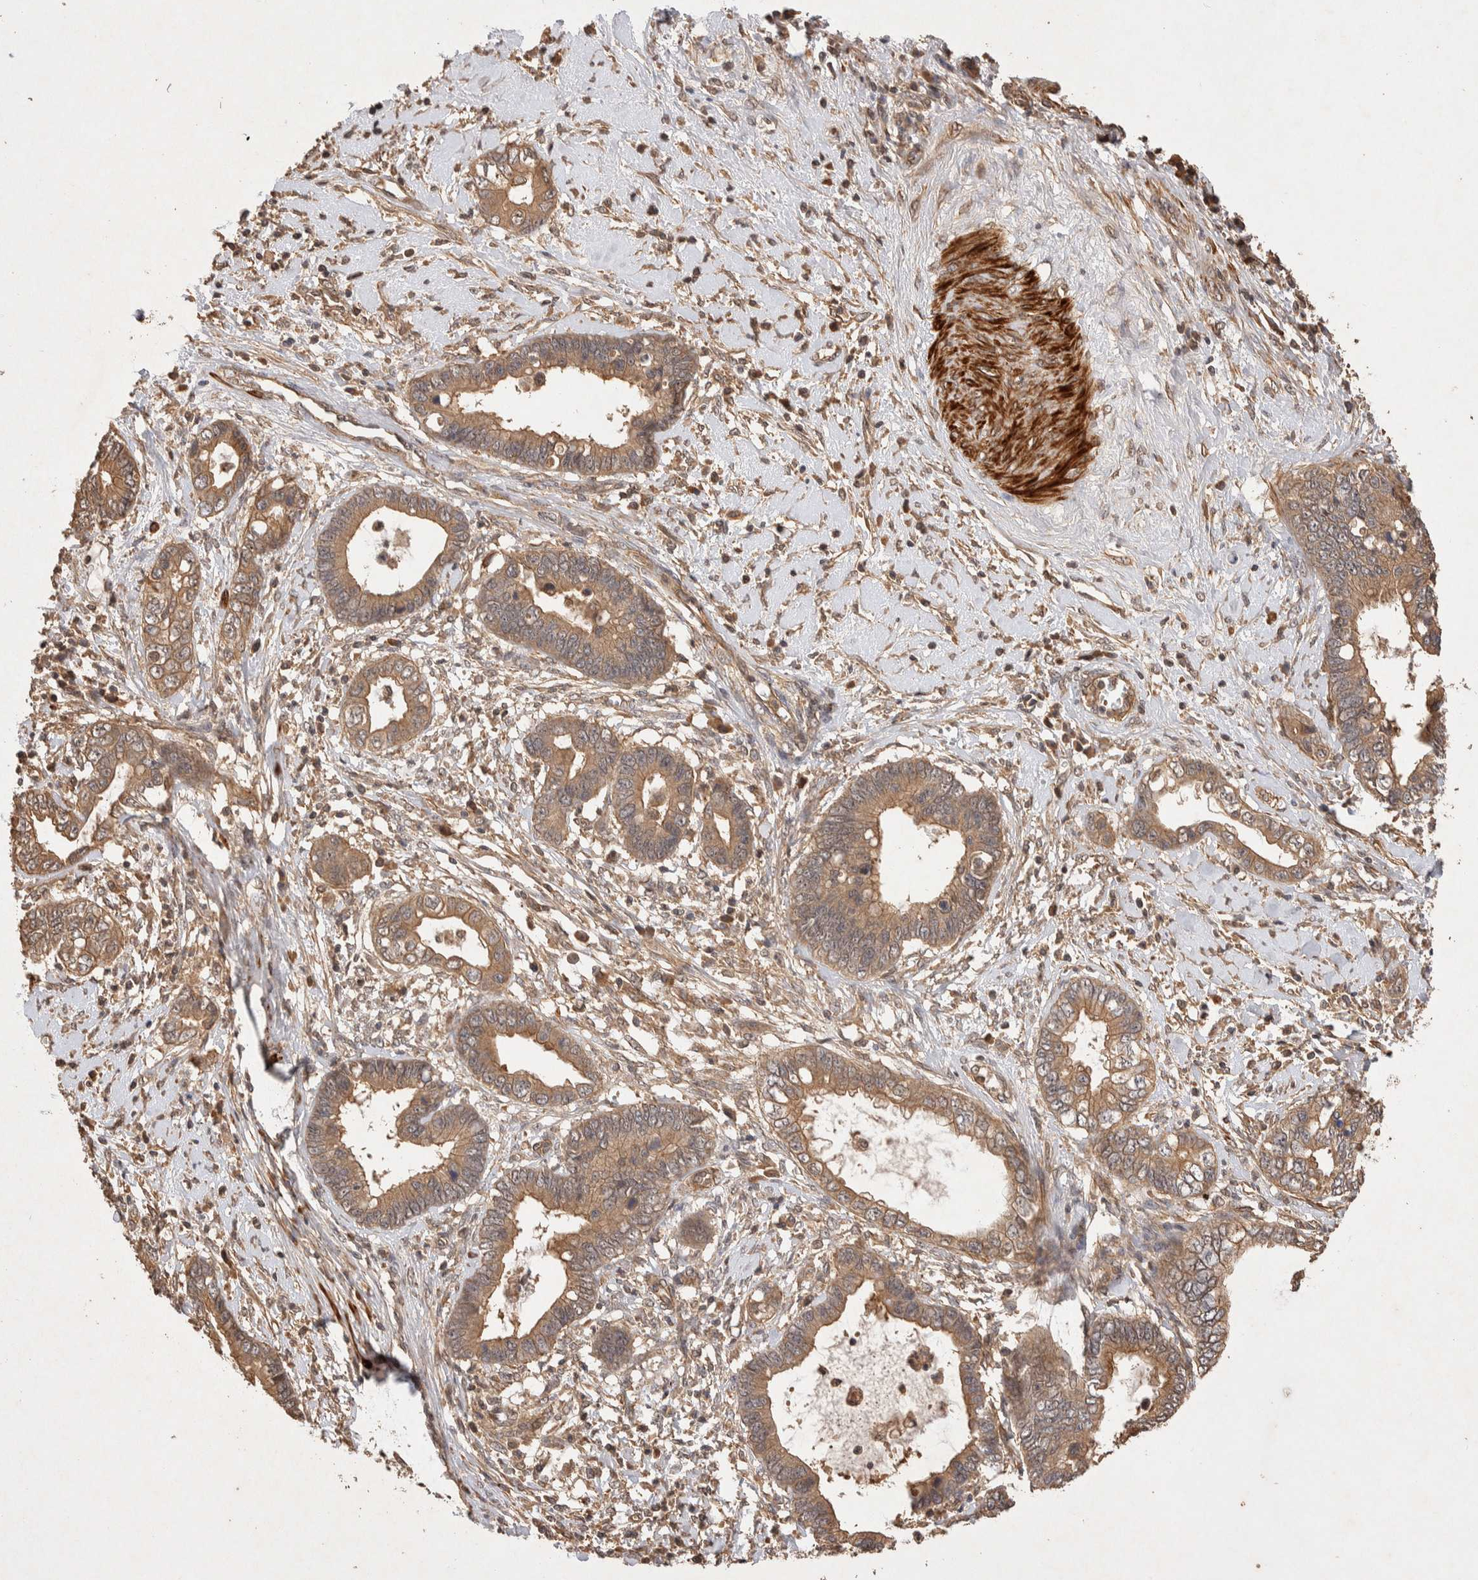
{"staining": {"intensity": "moderate", "quantity": ">75%", "location": "cytoplasmic/membranous"}, "tissue": "cervical cancer", "cell_type": "Tumor cells", "image_type": "cancer", "snomed": [{"axis": "morphology", "description": "Adenocarcinoma, NOS"}, {"axis": "topography", "description": "Cervix"}], "caption": "Human cervical cancer stained with a brown dye reveals moderate cytoplasmic/membranous positive expression in approximately >75% of tumor cells.", "gene": "NSMAF", "patient": {"sex": "female", "age": 44}}